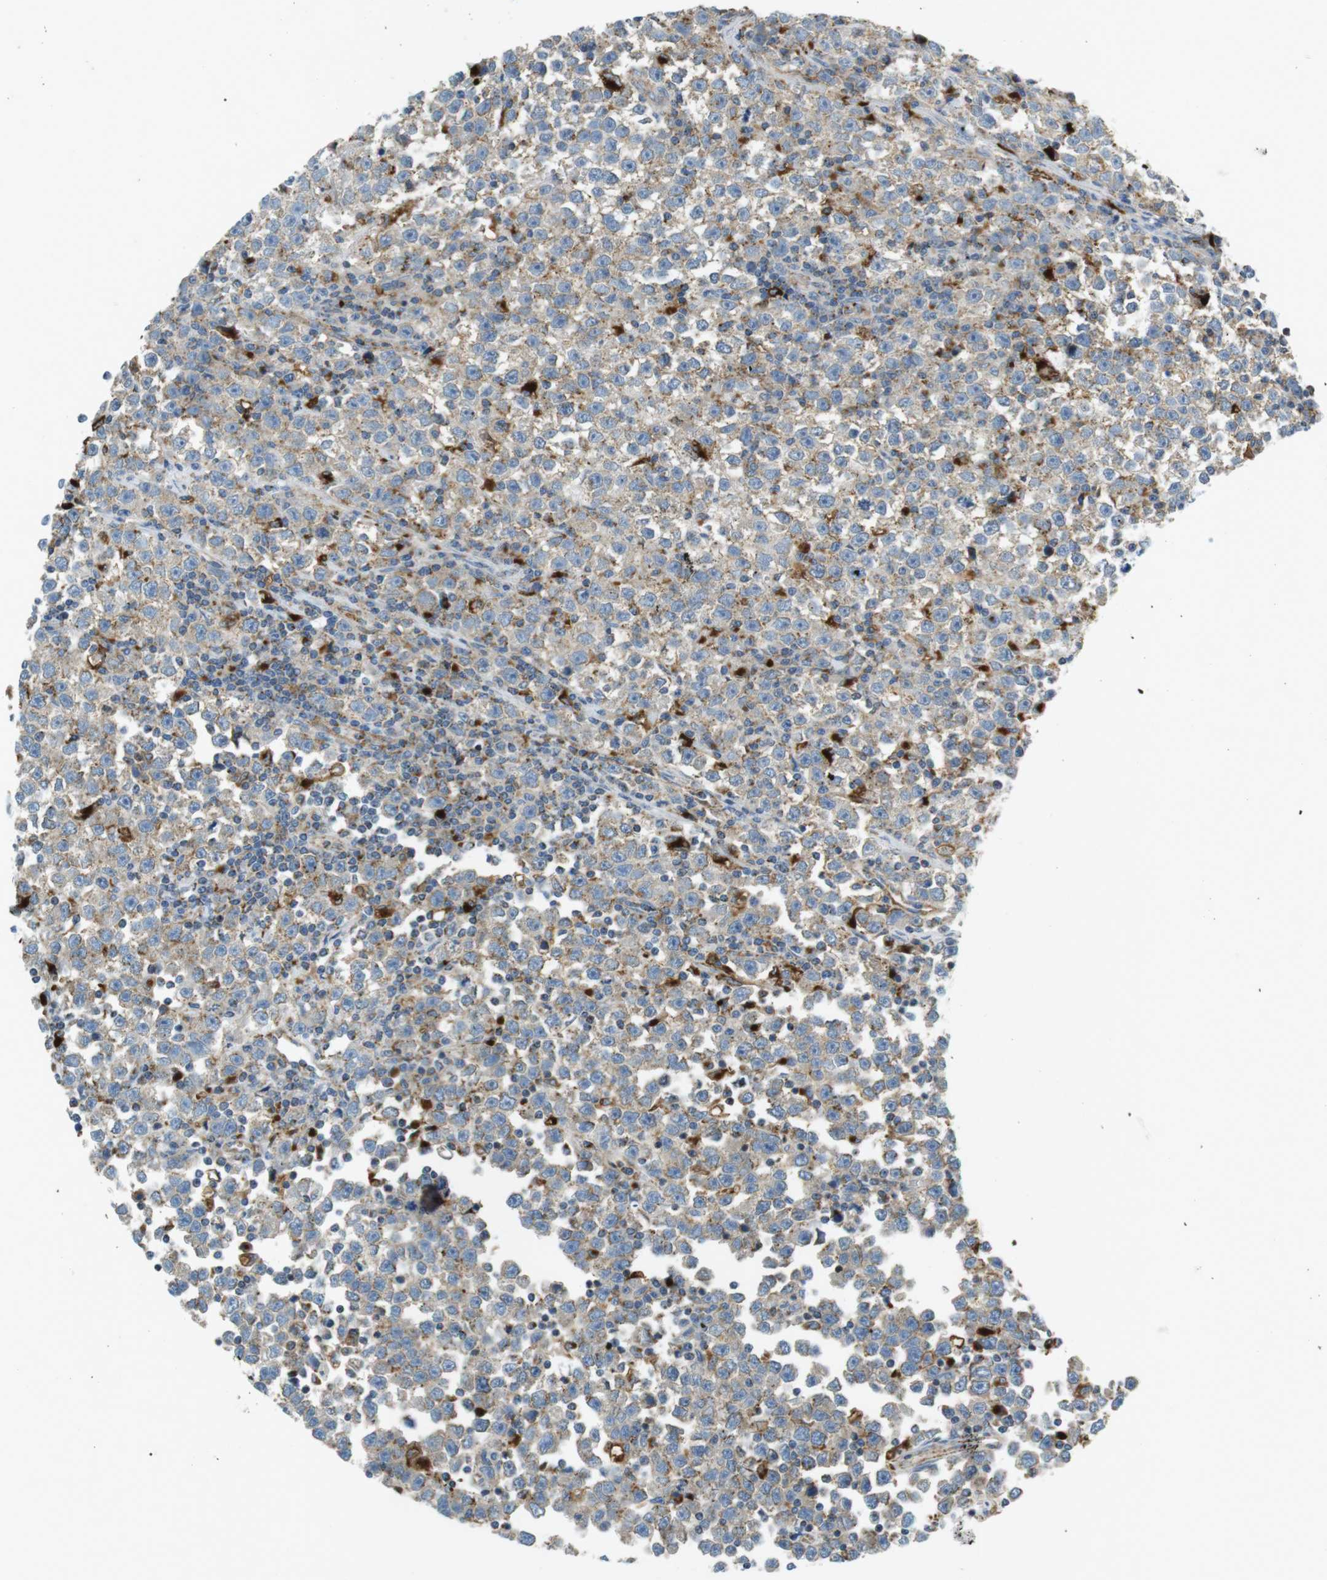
{"staining": {"intensity": "moderate", "quantity": "<25%", "location": "cytoplasmic/membranous"}, "tissue": "testis cancer", "cell_type": "Tumor cells", "image_type": "cancer", "snomed": [{"axis": "morphology", "description": "Seminoma, NOS"}, {"axis": "topography", "description": "Testis"}], "caption": "Immunohistochemical staining of human testis cancer displays low levels of moderate cytoplasmic/membranous protein staining in approximately <25% of tumor cells.", "gene": "LAMP1", "patient": {"sex": "male", "age": 43}}